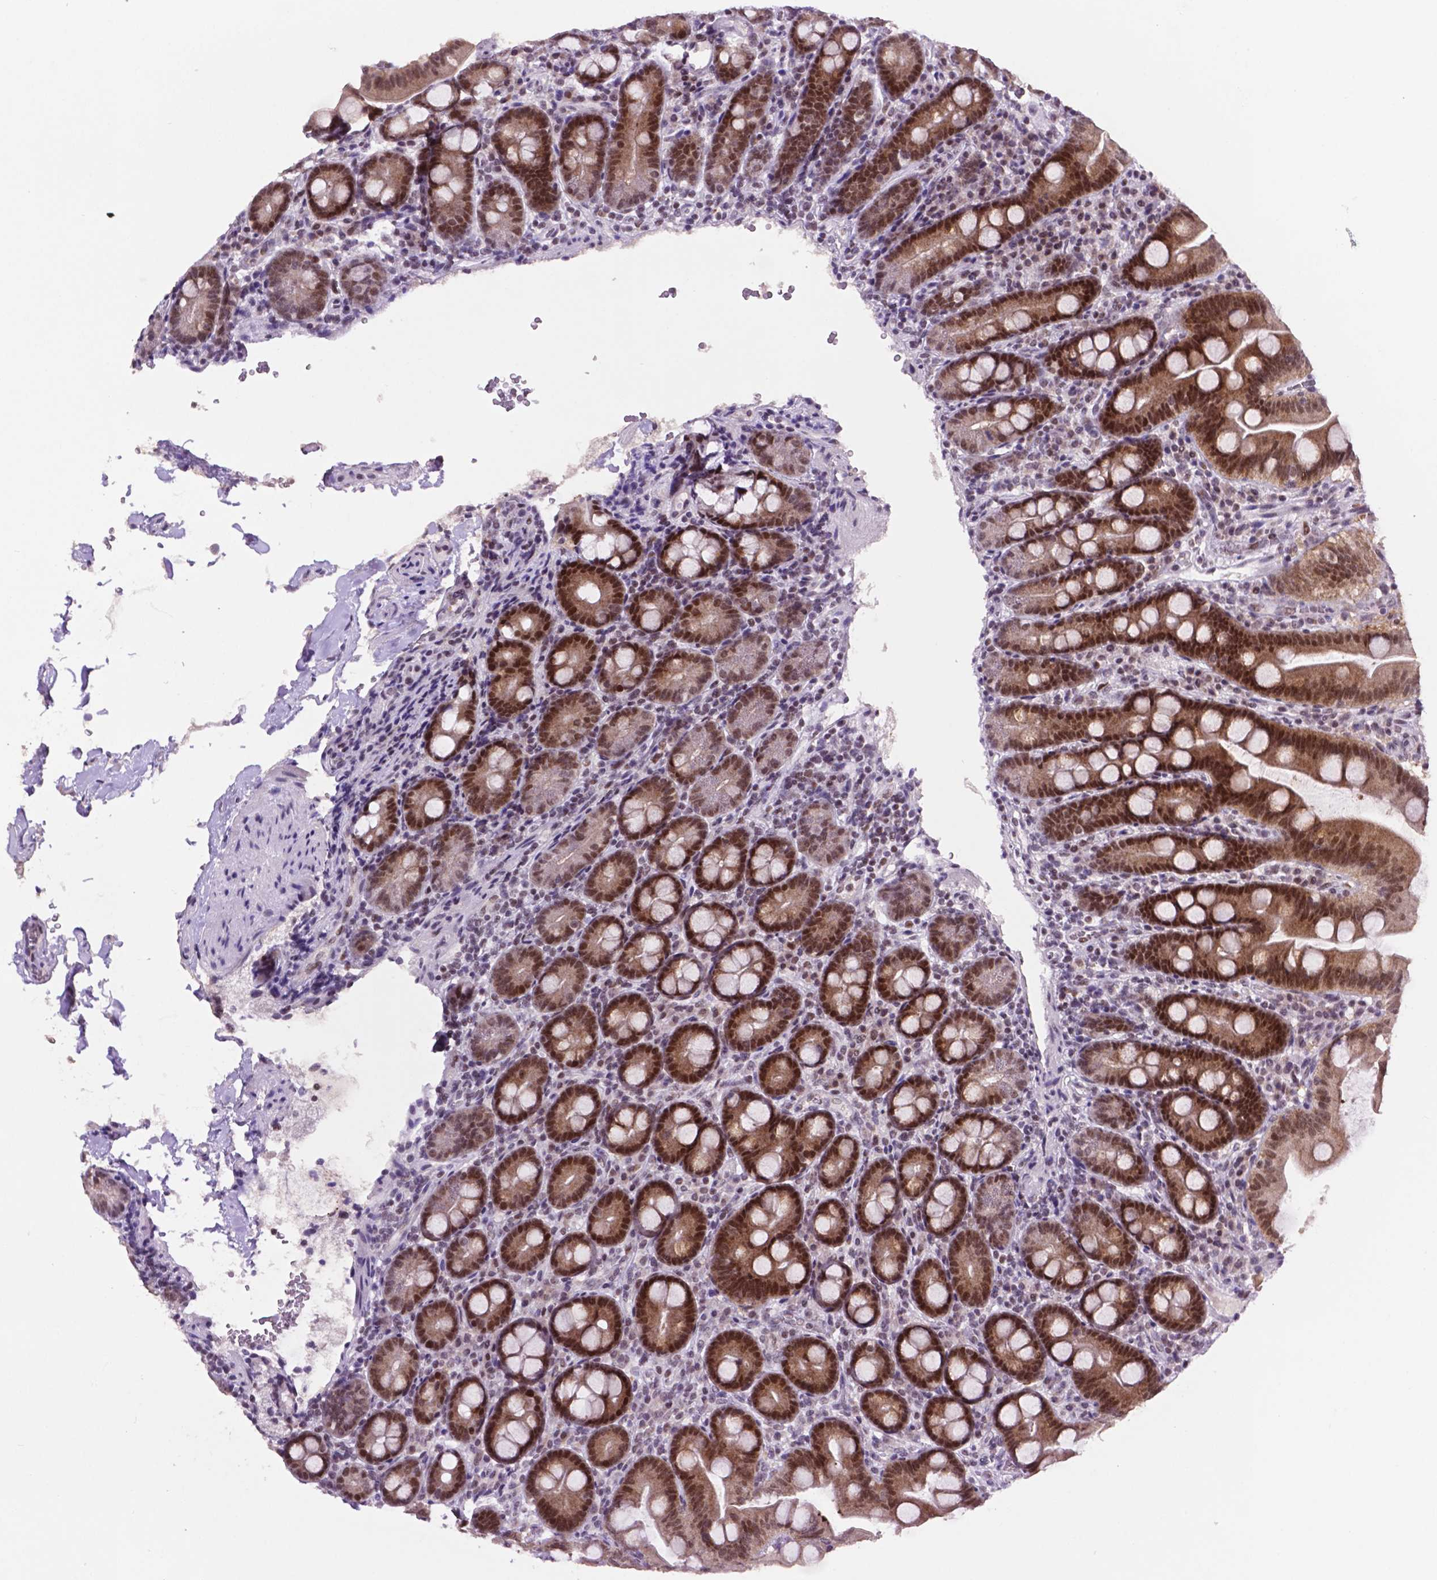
{"staining": {"intensity": "strong", "quantity": ">75%", "location": "nuclear"}, "tissue": "duodenum", "cell_type": "Glandular cells", "image_type": "normal", "snomed": [{"axis": "morphology", "description": "Normal tissue, NOS"}, {"axis": "topography", "description": "Duodenum"}], "caption": "This photomicrograph exhibits IHC staining of benign duodenum, with high strong nuclear positivity in about >75% of glandular cells.", "gene": "NCOR1", "patient": {"sex": "male", "age": 59}}